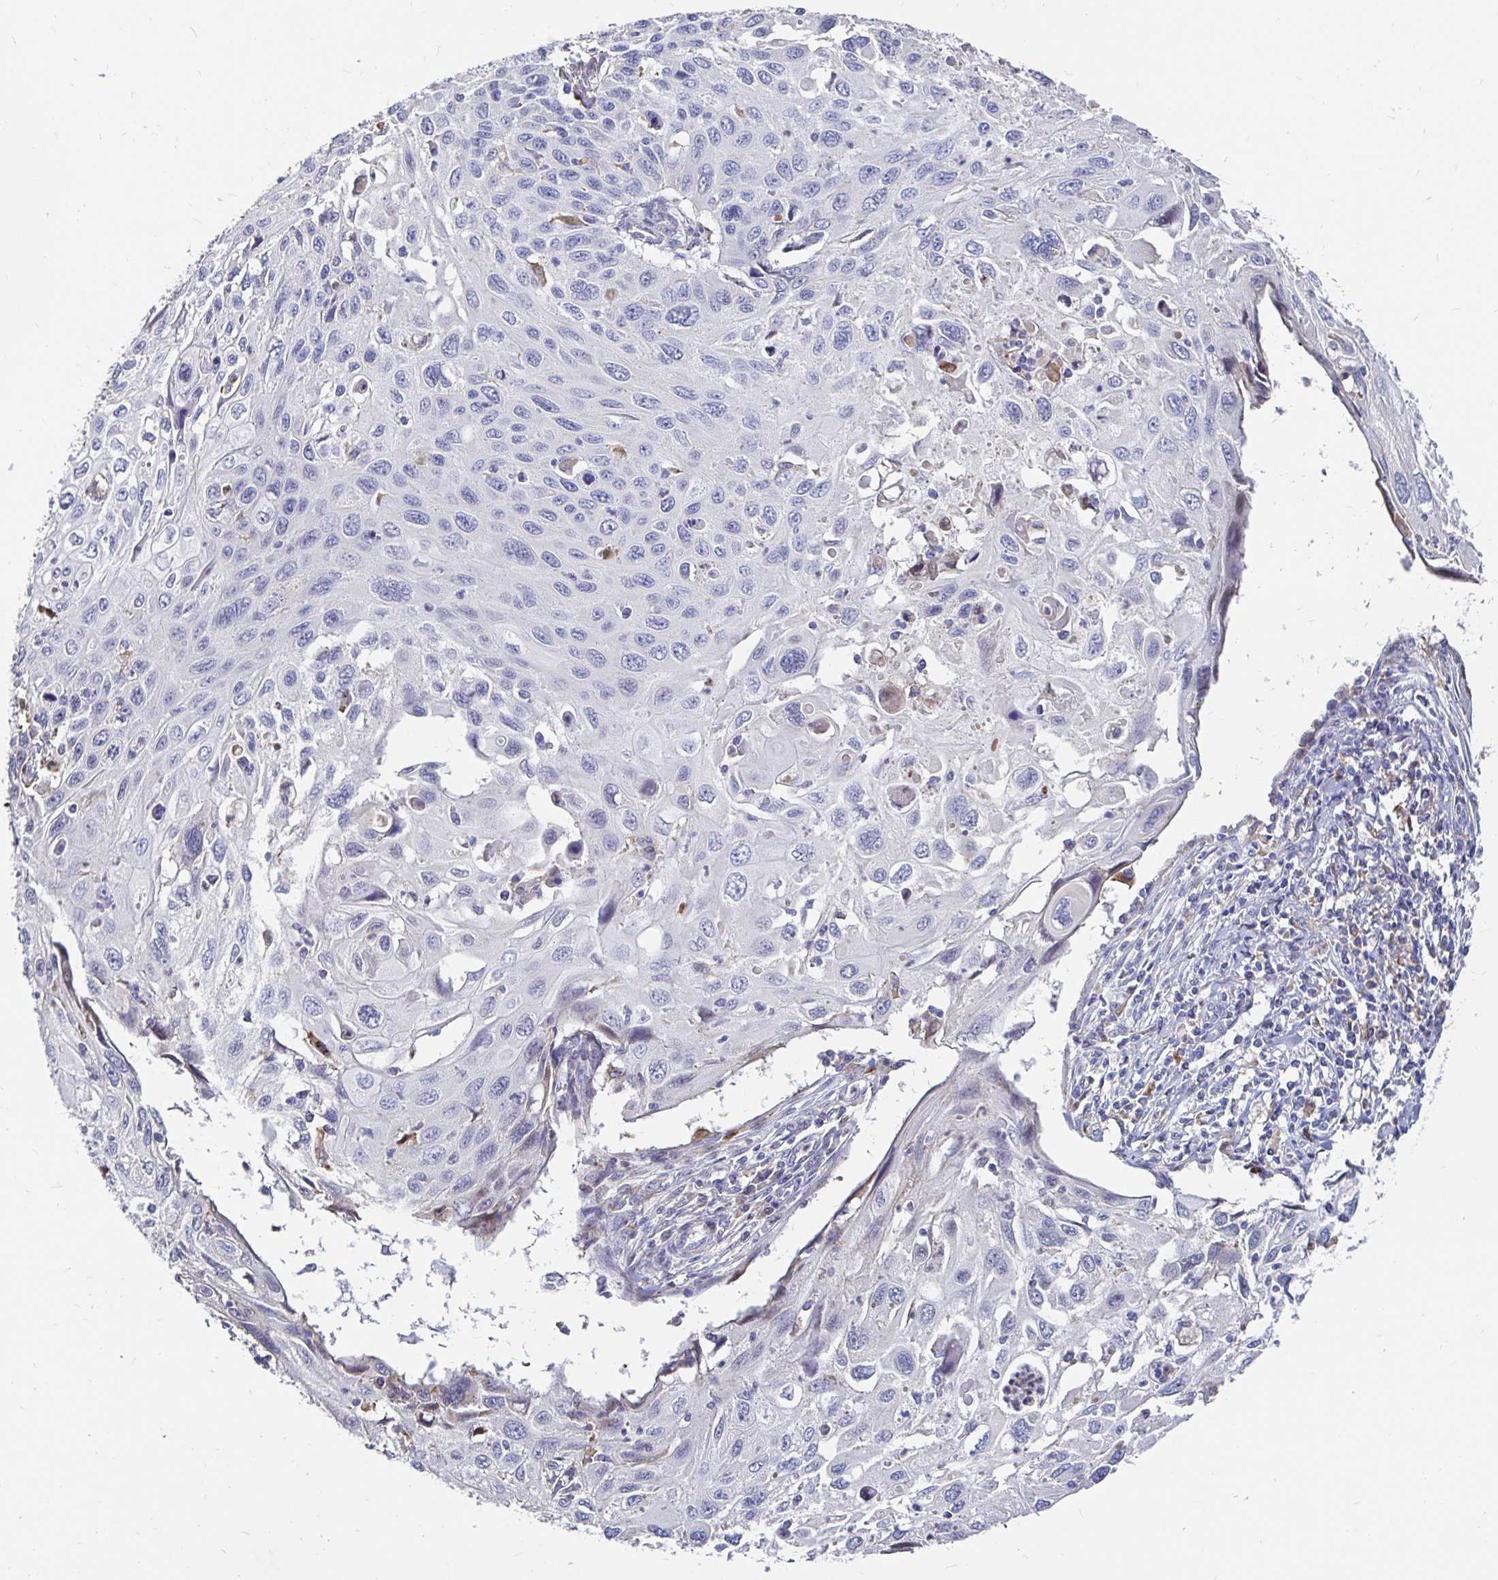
{"staining": {"intensity": "negative", "quantity": "none", "location": "none"}, "tissue": "cervical cancer", "cell_type": "Tumor cells", "image_type": "cancer", "snomed": [{"axis": "morphology", "description": "Squamous cell carcinoma, NOS"}, {"axis": "topography", "description": "Cervix"}], "caption": "Cervical cancer stained for a protein using immunohistochemistry displays no expression tumor cells.", "gene": "CDKL1", "patient": {"sex": "female", "age": 70}}